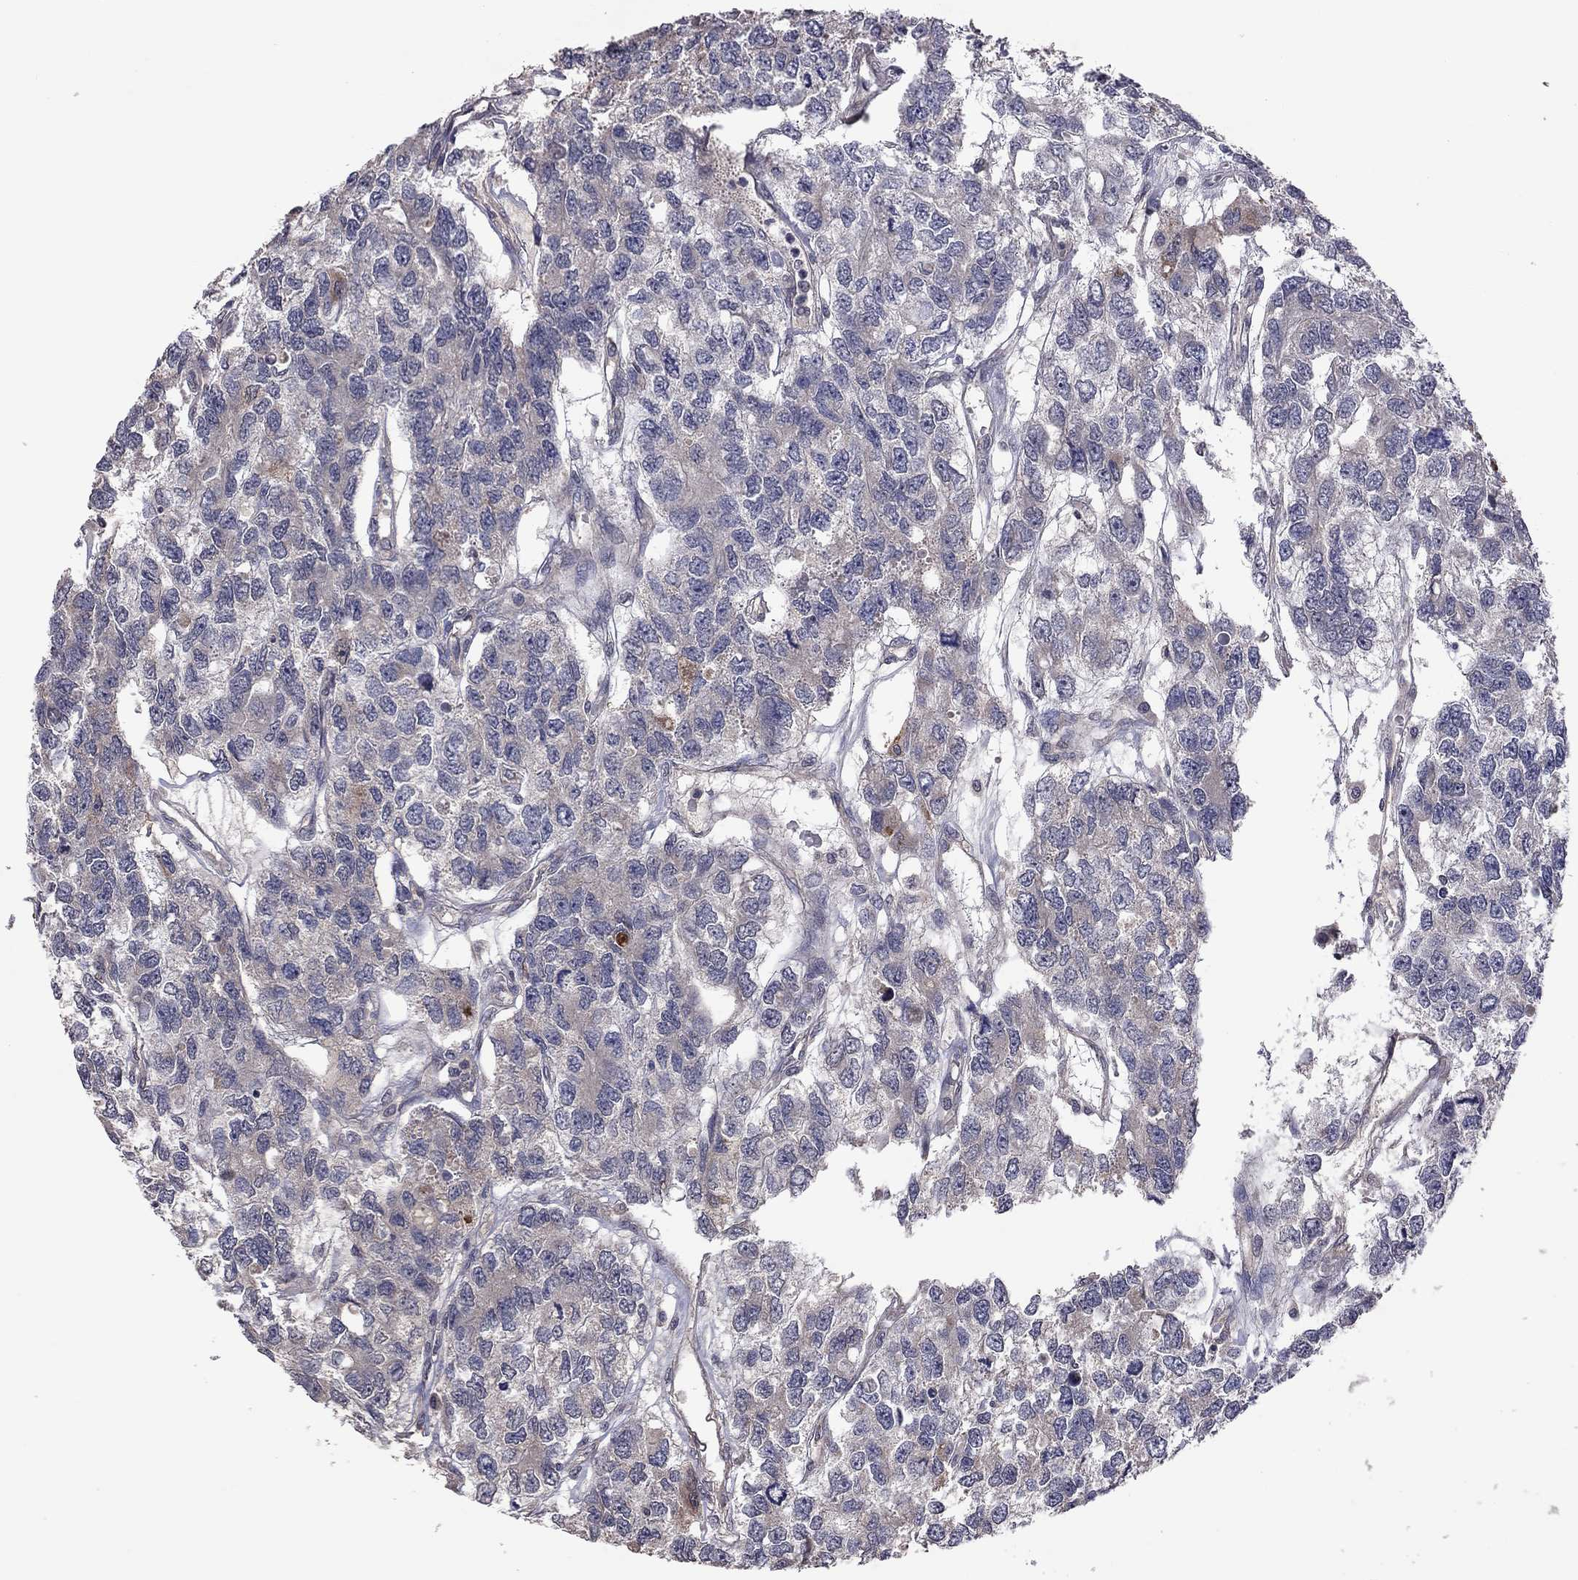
{"staining": {"intensity": "weak", "quantity": "<25%", "location": "cytoplasmic/membranous"}, "tissue": "testis cancer", "cell_type": "Tumor cells", "image_type": "cancer", "snomed": [{"axis": "morphology", "description": "Seminoma, NOS"}, {"axis": "topography", "description": "Testis"}], "caption": "This photomicrograph is of testis cancer stained with immunohistochemistry to label a protein in brown with the nuclei are counter-stained blue. There is no expression in tumor cells.", "gene": "TSNARE1", "patient": {"sex": "male", "age": 52}}